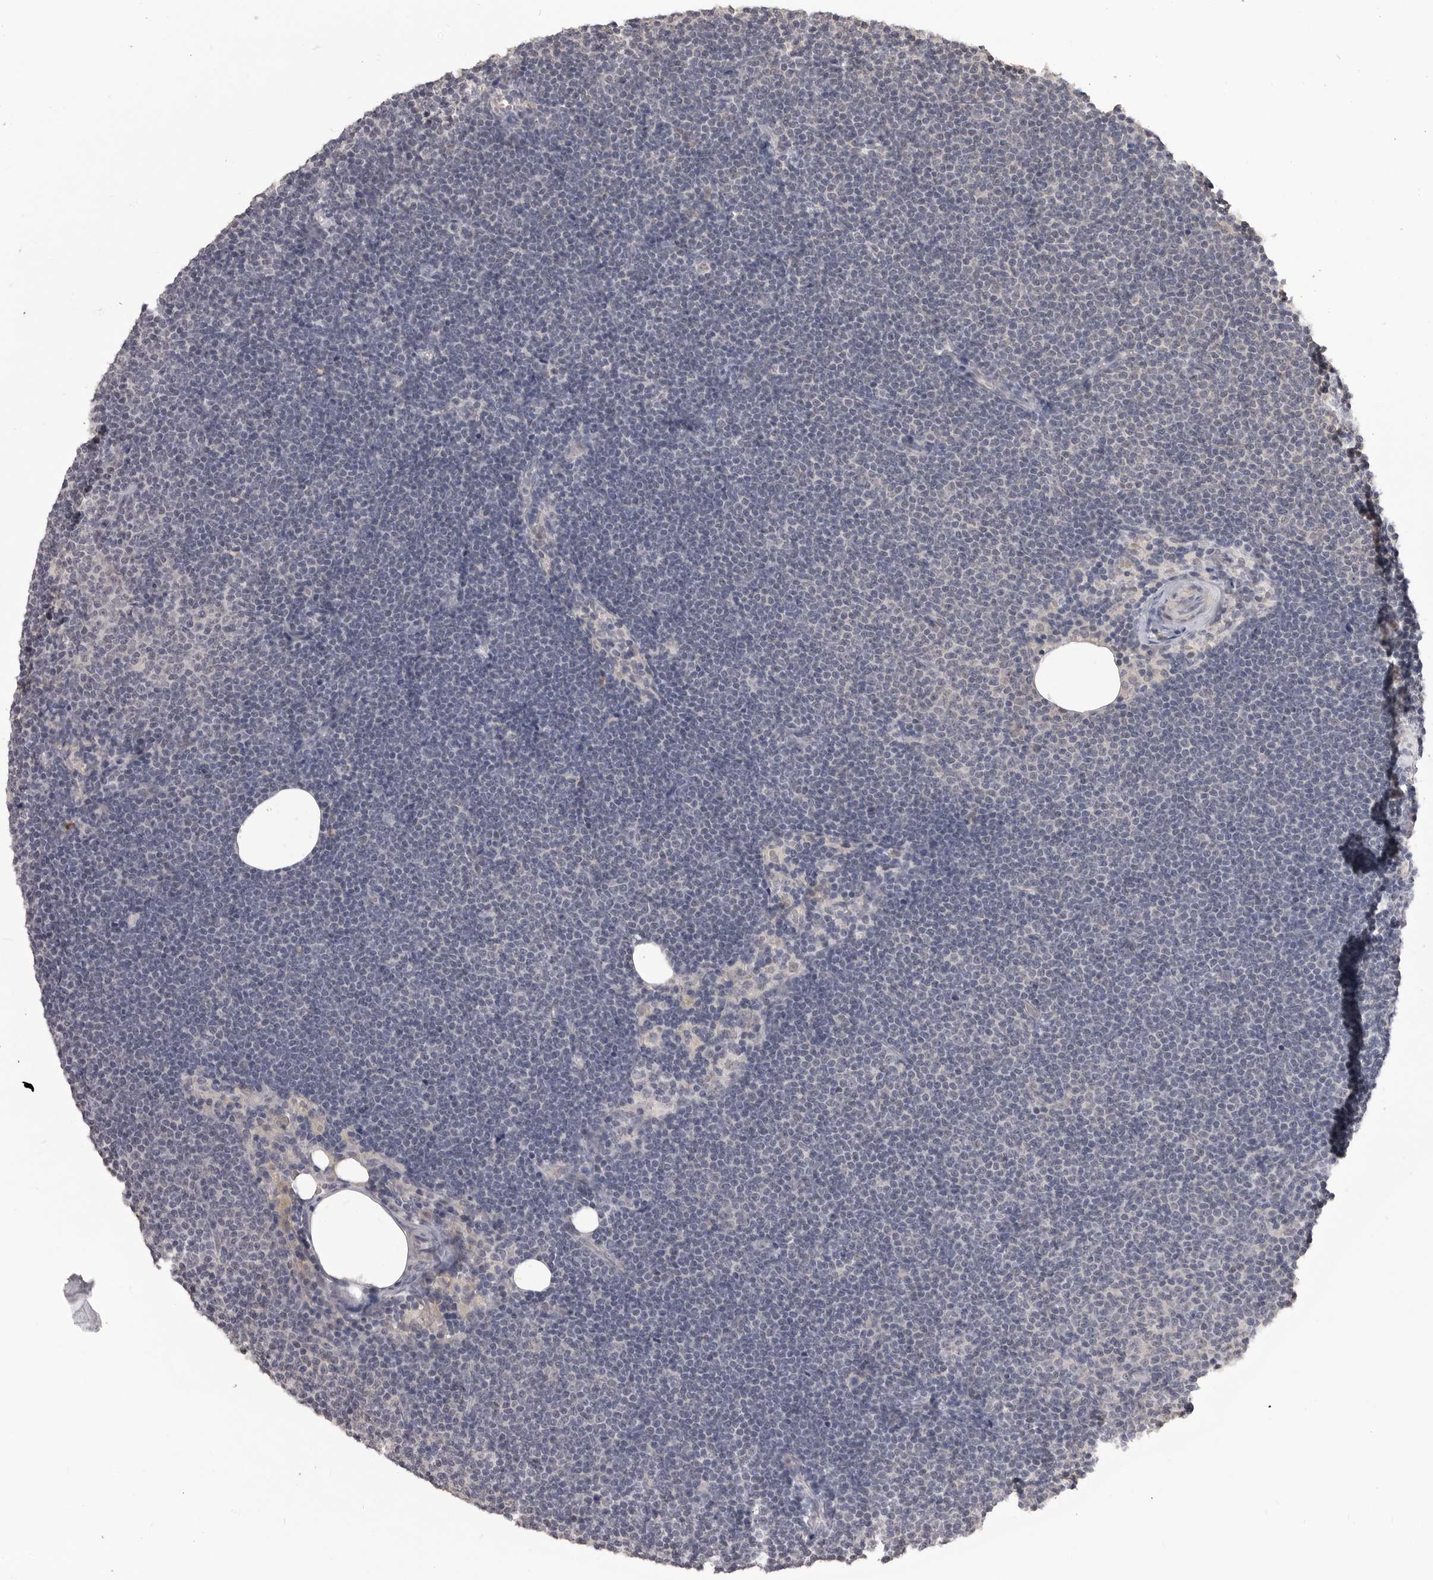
{"staining": {"intensity": "negative", "quantity": "none", "location": "none"}, "tissue": "lymphoma", "cell_type": "Tumor cells", "image_type": "cancer", "snomed": [{"axis": "morphology", "description": "Malignant lymphoma, non-Hodgkin's type, Low grade"}, {"axis": "topography", "description": "Lymph node"}], "caption": "DAB immunohistochemical staining of human lymphoma demonstrates no significant expression in tumor cells.", "gene": "PLEKHF1", "patient": {"sex": "female", "age": 53}}